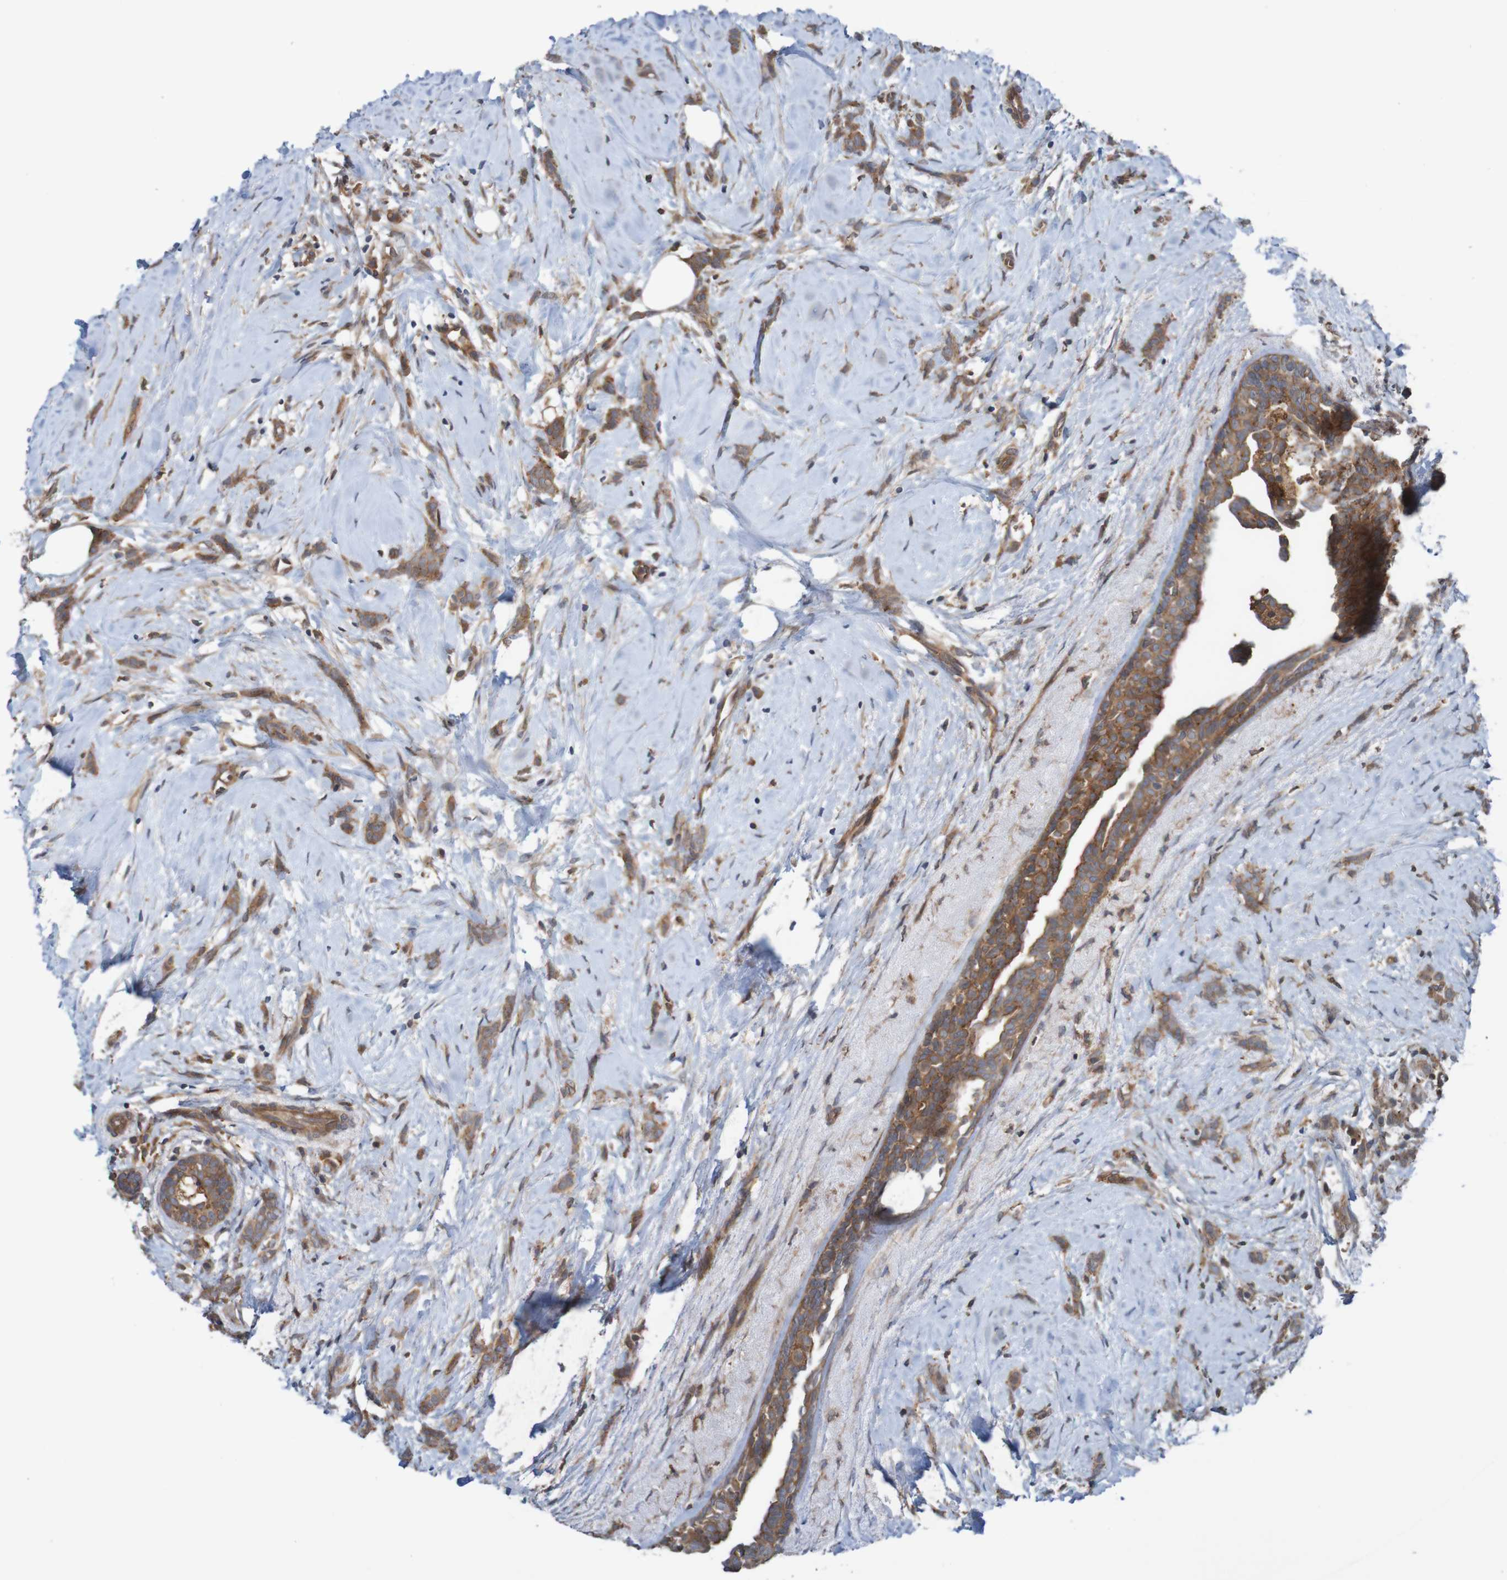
{"staining": {"intensity": "moderate", "quantity": ">75%", "location": "cytoplasmic/membranous"}, "tissue": "breast cancer", "cell_type": "Tumor cells", "image_type": "cancer", "snomed": [{"axis": "morphology", "description": "Lobular carcinoma, in situ"}, {"axis": "morphology", "description": "Lobular carcinoma"}, {"axis": "topography", "description": "Breast"}], "caption": "A high-resolution photomicrograph shows immunohistochemistry staining of breast lobular carcinoma, which displays moderate cytoplasmic/membranous positivity in about >75% of tumor cells. (DAB (3,3'-diaminobenzidine) IHC with brightfield microscopy, high magnification).", "gene": "ARHGEF11", "patient": {"sex": "female", "age": 41}}